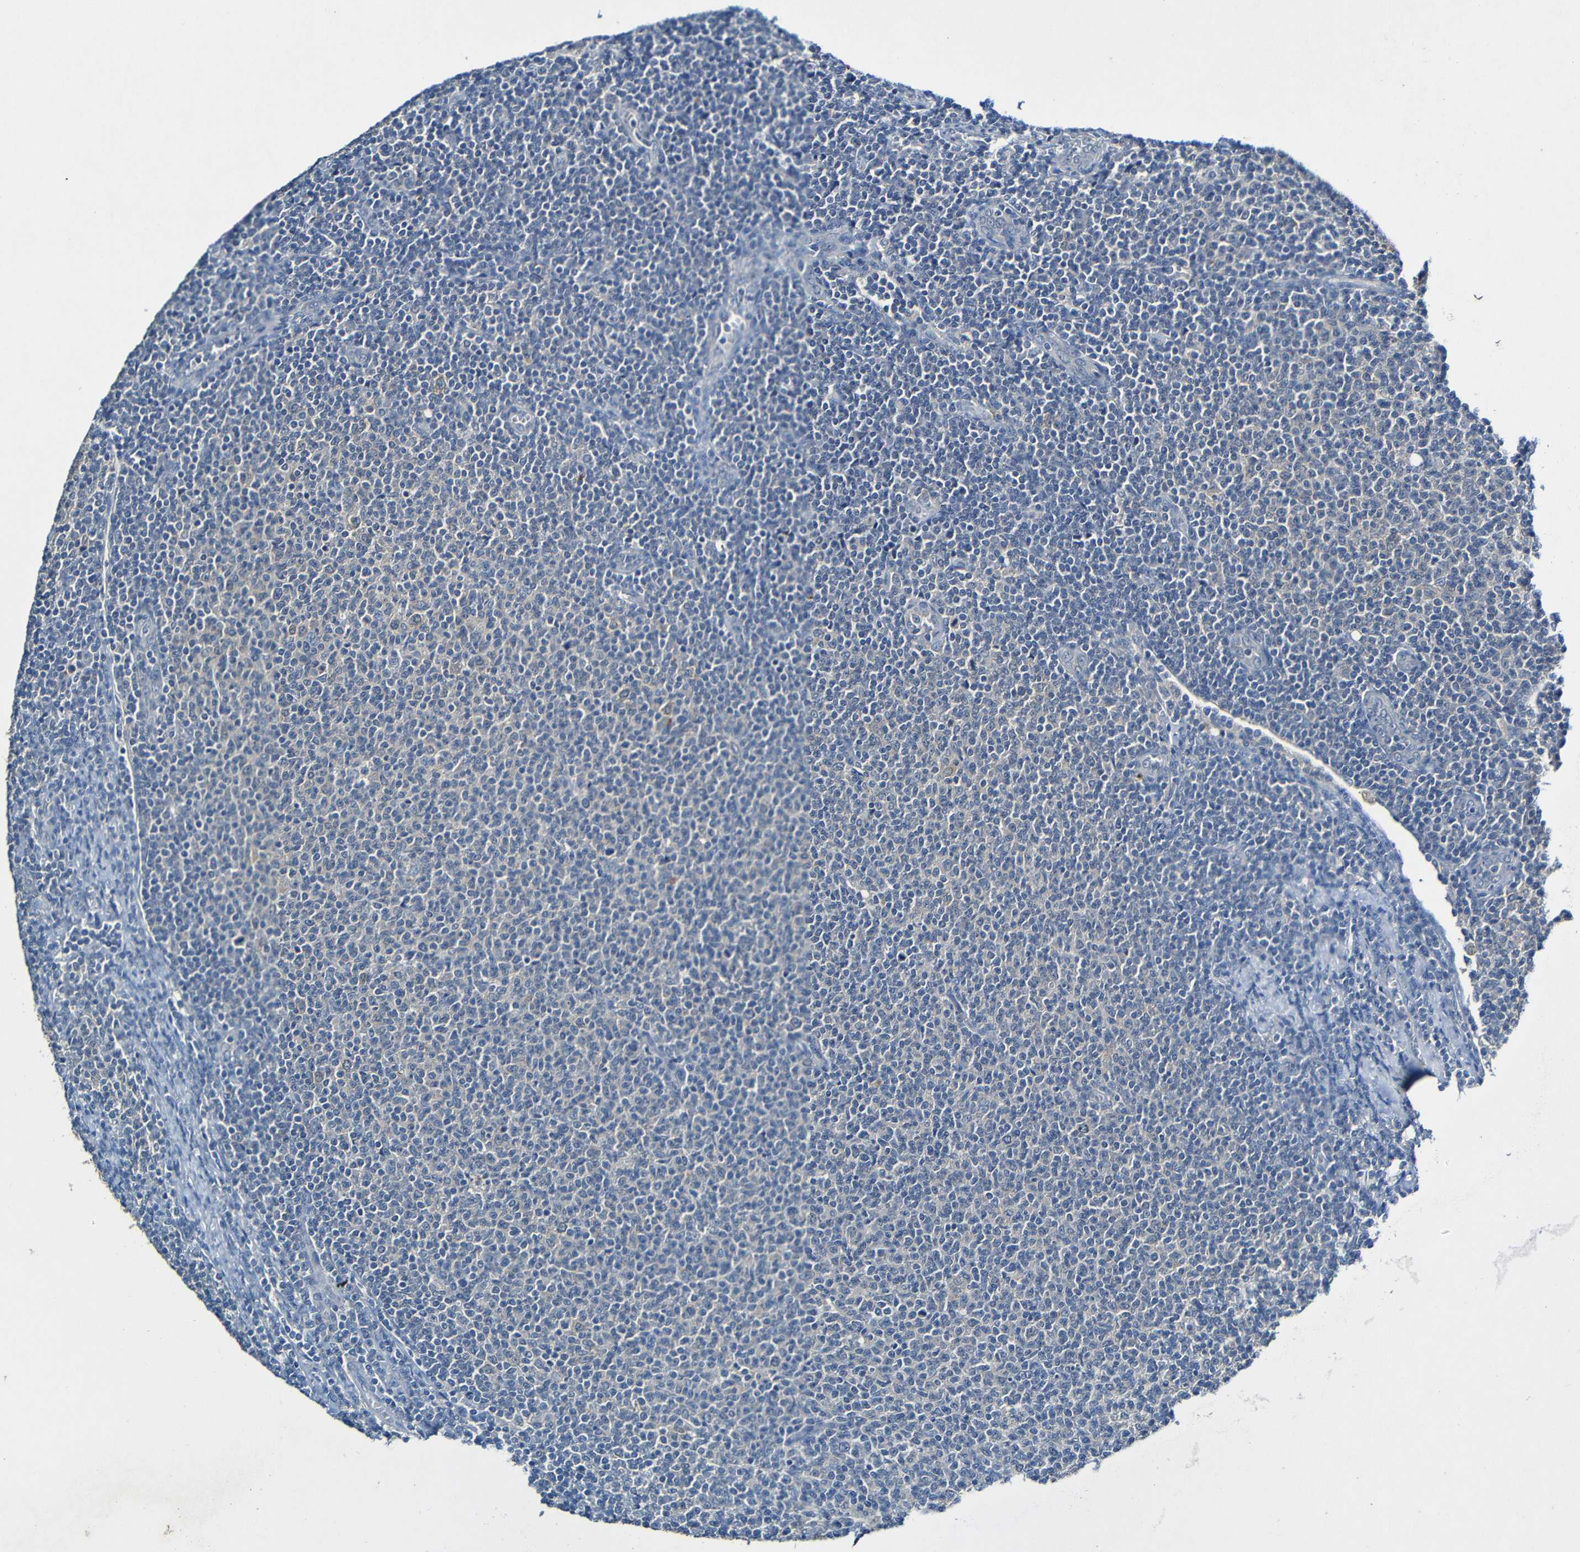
{"staining": {"intensity": "negative", "quantity": "none", "location": "none"}, "tissue": "lymphoma", "cell_type": "Tumor cells", "image_type": "cancer", "snomed": [{"axis": "morphology", "description": "Malignant lymphoma, non-Hodgkin's type, Low grade"}, {"axis": "topography", "description": "Lymph node"}], "caption": "Histopathology image shows no protein expression in tumor cells of low-grade malignant lymphoma, non-Hodgkin's type tissue.", "gene": "LRRC70", "patient": {"sex": "male", "age": 66}}